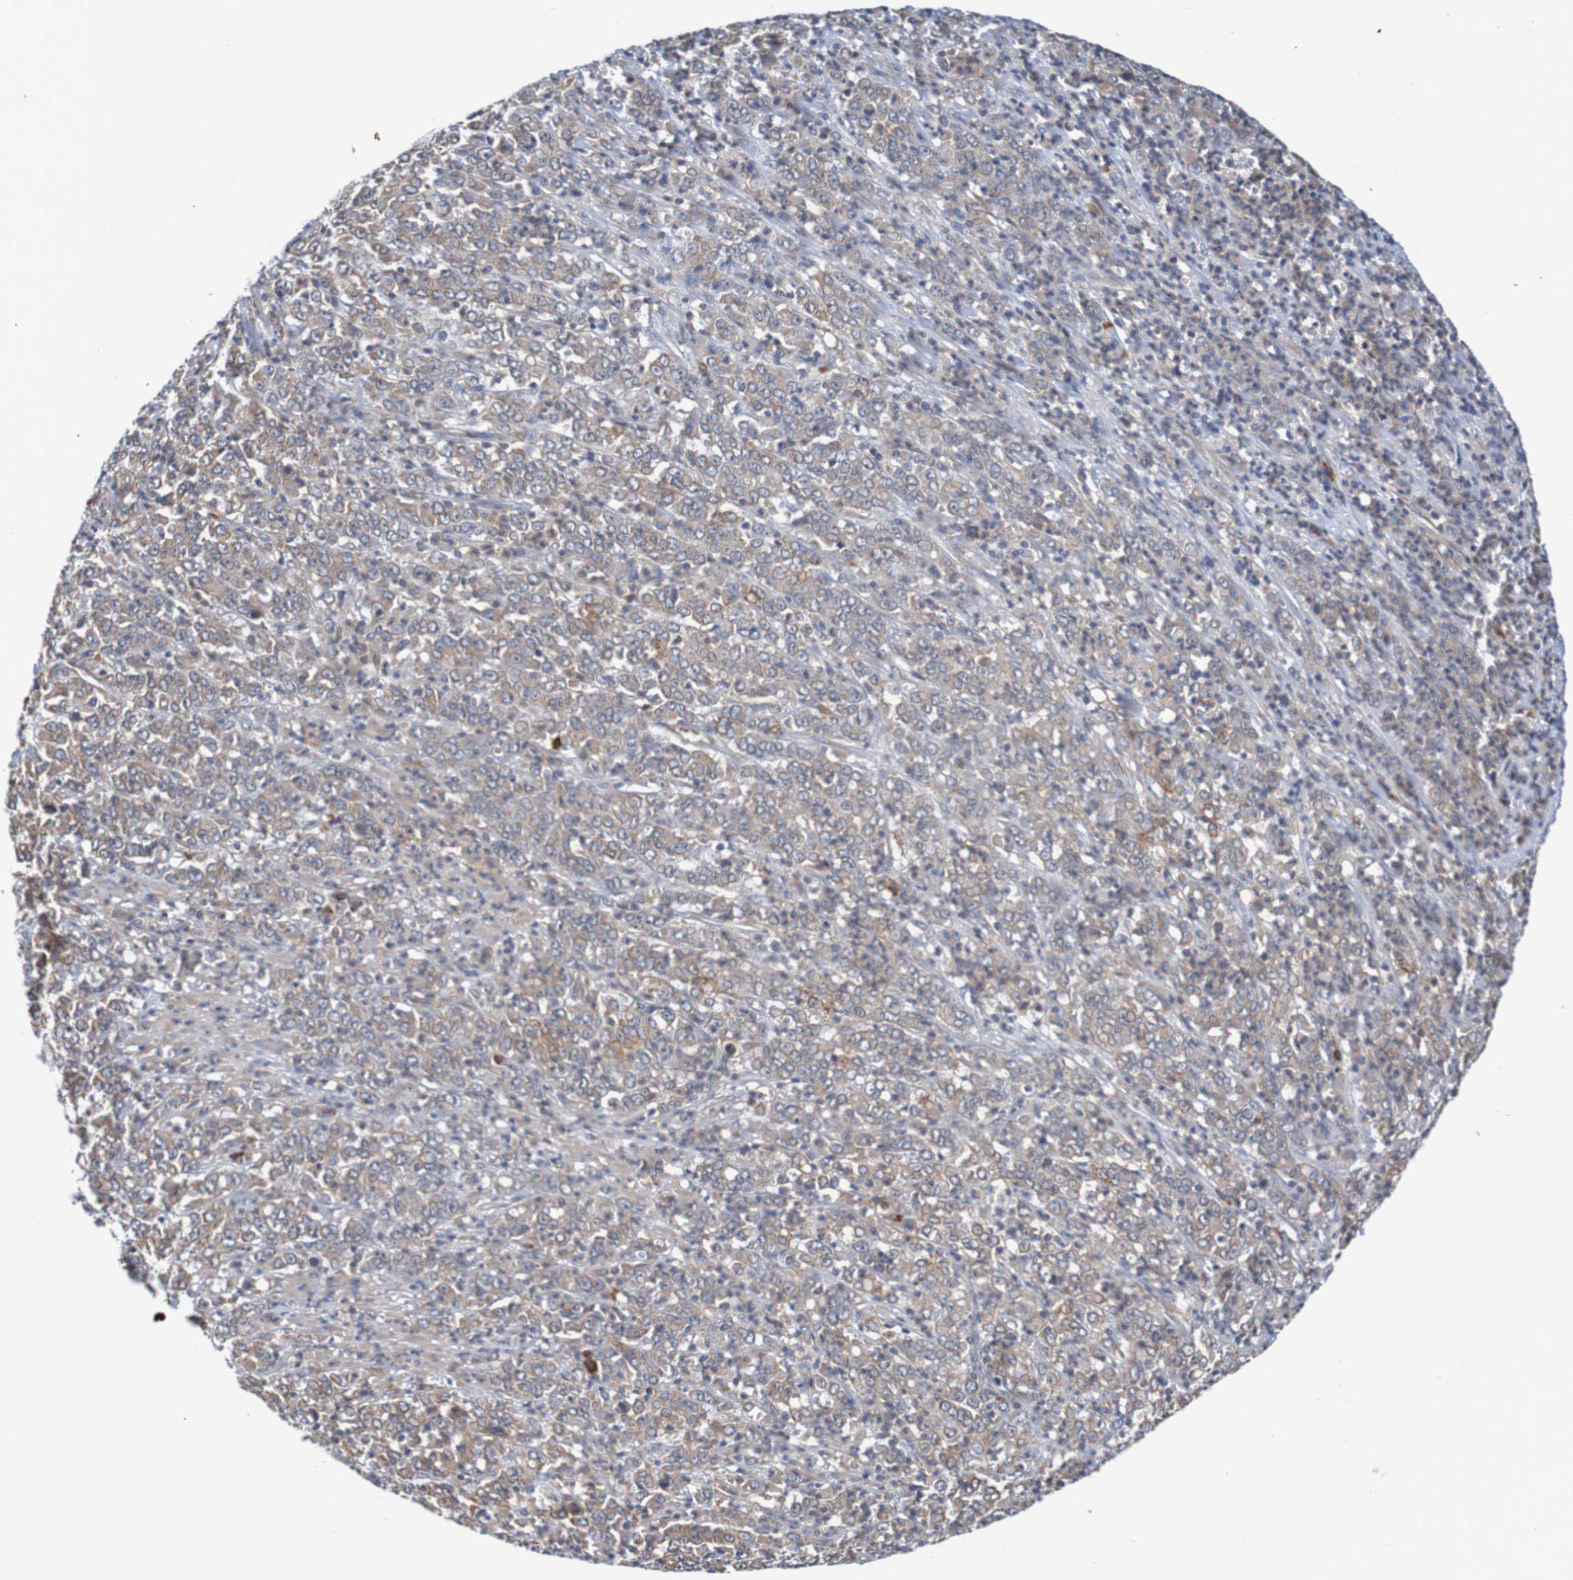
{"staining": {"intensity": "moderate", "quantity": ">75%", "location": "cytoplasmic/membranous"}, "tissue": "stomach cancer", "cell_type": "Tumor cells", "image_type": "cancer", "snomed": [{"axis": "morphology", "description": "Adenocarcinoma, NOS"}, {"axis": "topography", "description": "Stomach, lower"}], "caption": "Immunohistochemical staining of adenocarcinoma (stomach) shows moderate cytoplasmic/membranous protein positivity in about >75% of tumor cells. (DAB (3,3'-diaminobenzidine) = brown stain, brightfield microscopy at high magnification).", "gene": "CLDN18", "patient": {"sex": "female", "age": 71}}